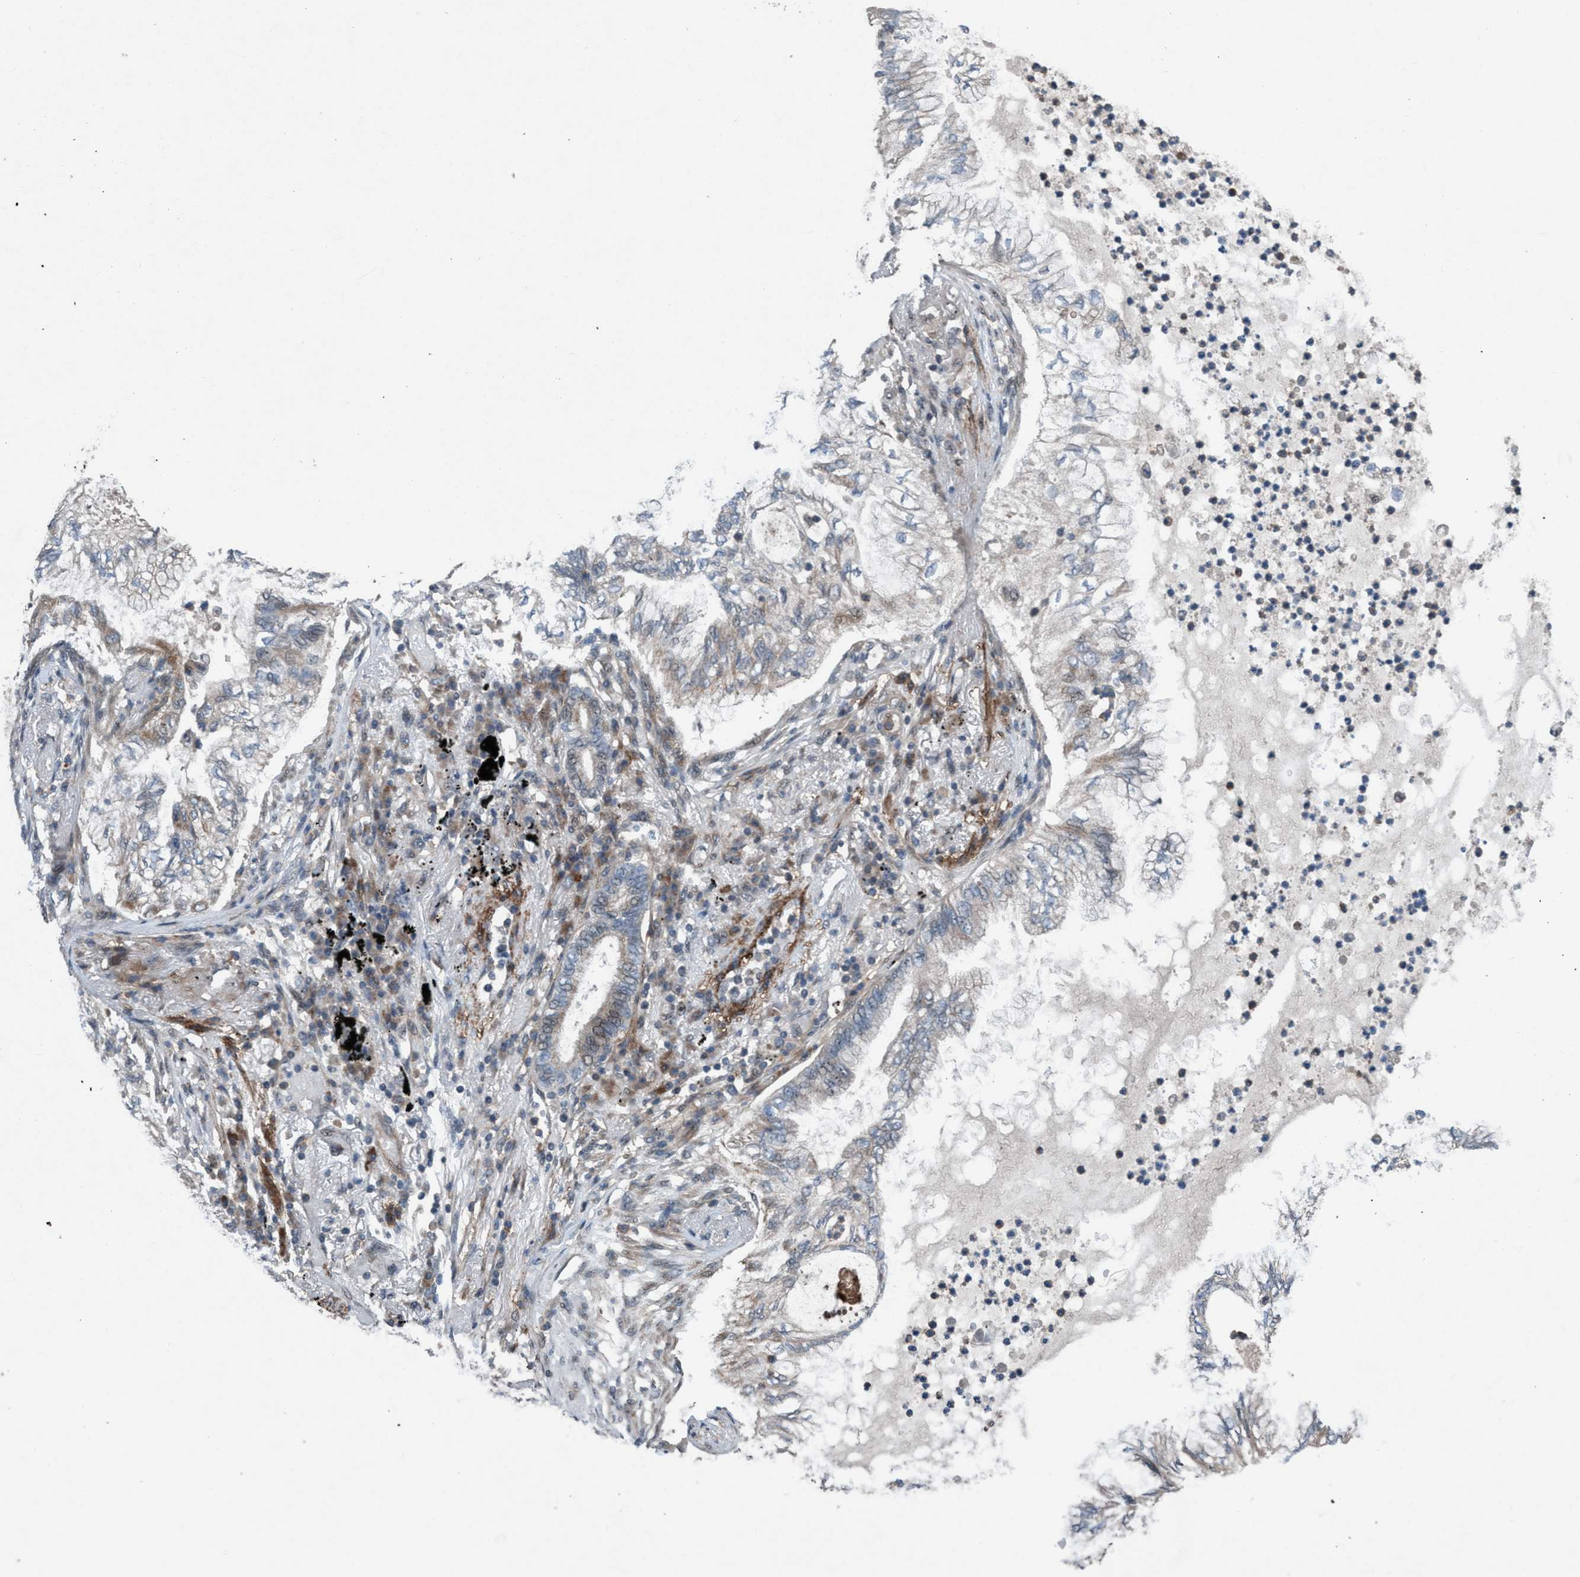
{"staining": {"intensity": "weak", "quantity": "<25%", "location": "cytoplasmic/membranous"}, "tissue": "lung cancer", "cell_type": "Tumor cells", "image_type": "cancer", "snomed": [{"axis": "morphology", "description": "Normal tissue, NOS"}, {"axis": "morphology", "description": "Adenocarcinoma, NOS"}, {"axis": "topography", "description": "Bronchus"}, {"axis": "topography", "description": "Lung"}], "caption": "Tumor cells show no significant protein staining in lung cancer (adenocarcinoma). The staining is performed using DAB brown chromogen with nuclei counter-stained in using hematoxylin.", "gene": "NISCH", "patient": {"sex": "female", "age": 70}}